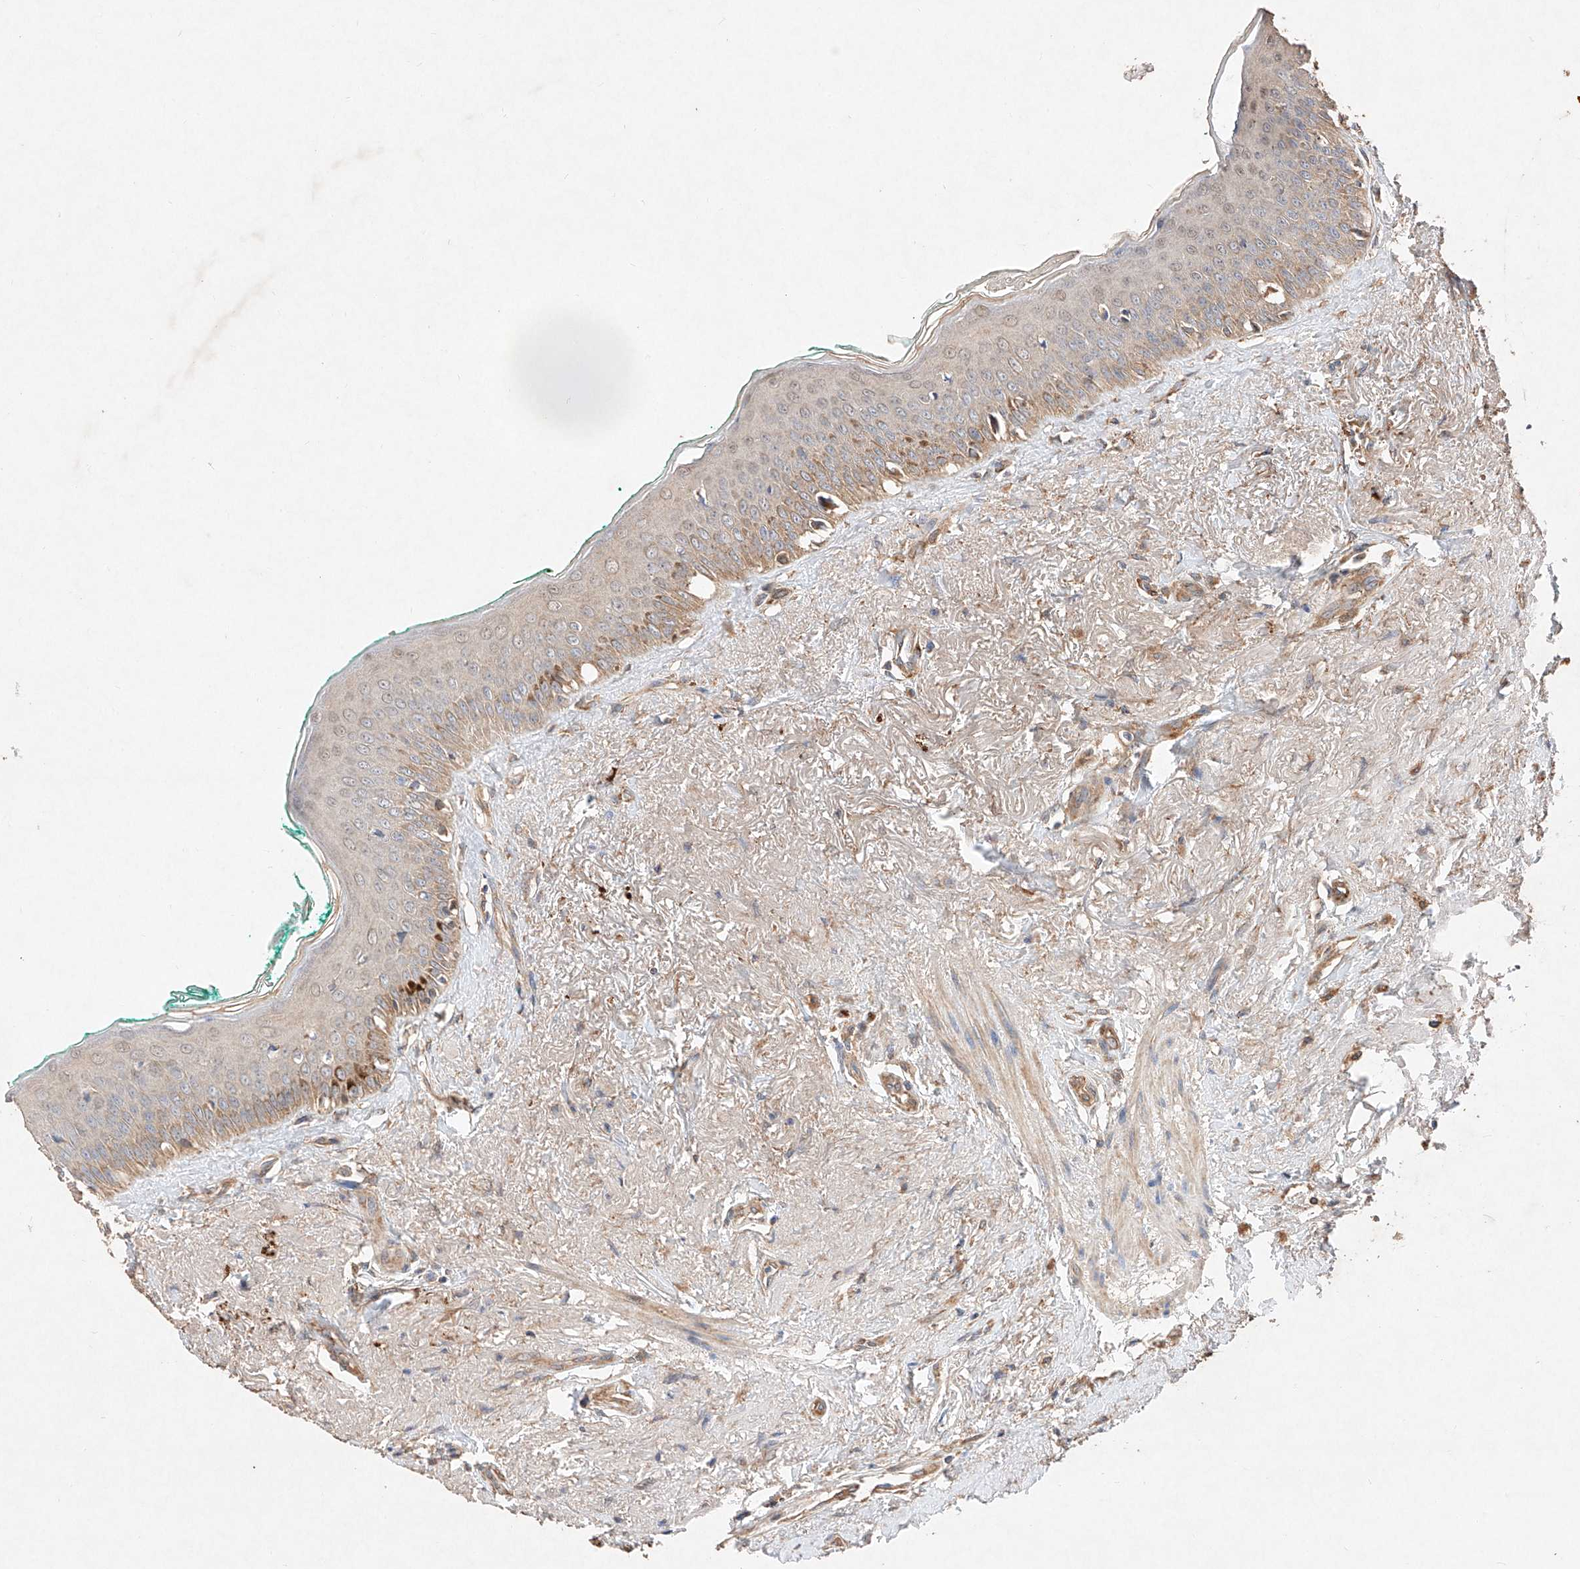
{"staining": {"intensity": "moderate", "quantity": "25%-75%", "location": "cytoplasmic/membranous"}, "tissue": "oral mucosa", "cell_type": "Squamous epithelial cells", "image_type": "normal", "snomed": [{"axis": "morphology", "description": "Normal tissue, NOS"}, {"axis": "topography", "description": "Oral tissue"}], "caption": "Oral mucosa was stained to show a protein in brown. There is medium levels of moderate cytoplasmic/membranous expression in about 25%-75% of squamous epithelial cells. (Stains: DAB in brown, nuclei in blue, Microscopy: brightfield microscopy at high magnification).", "gene": "C6orf62", "patient": {"sex": "female", "age": 70}}